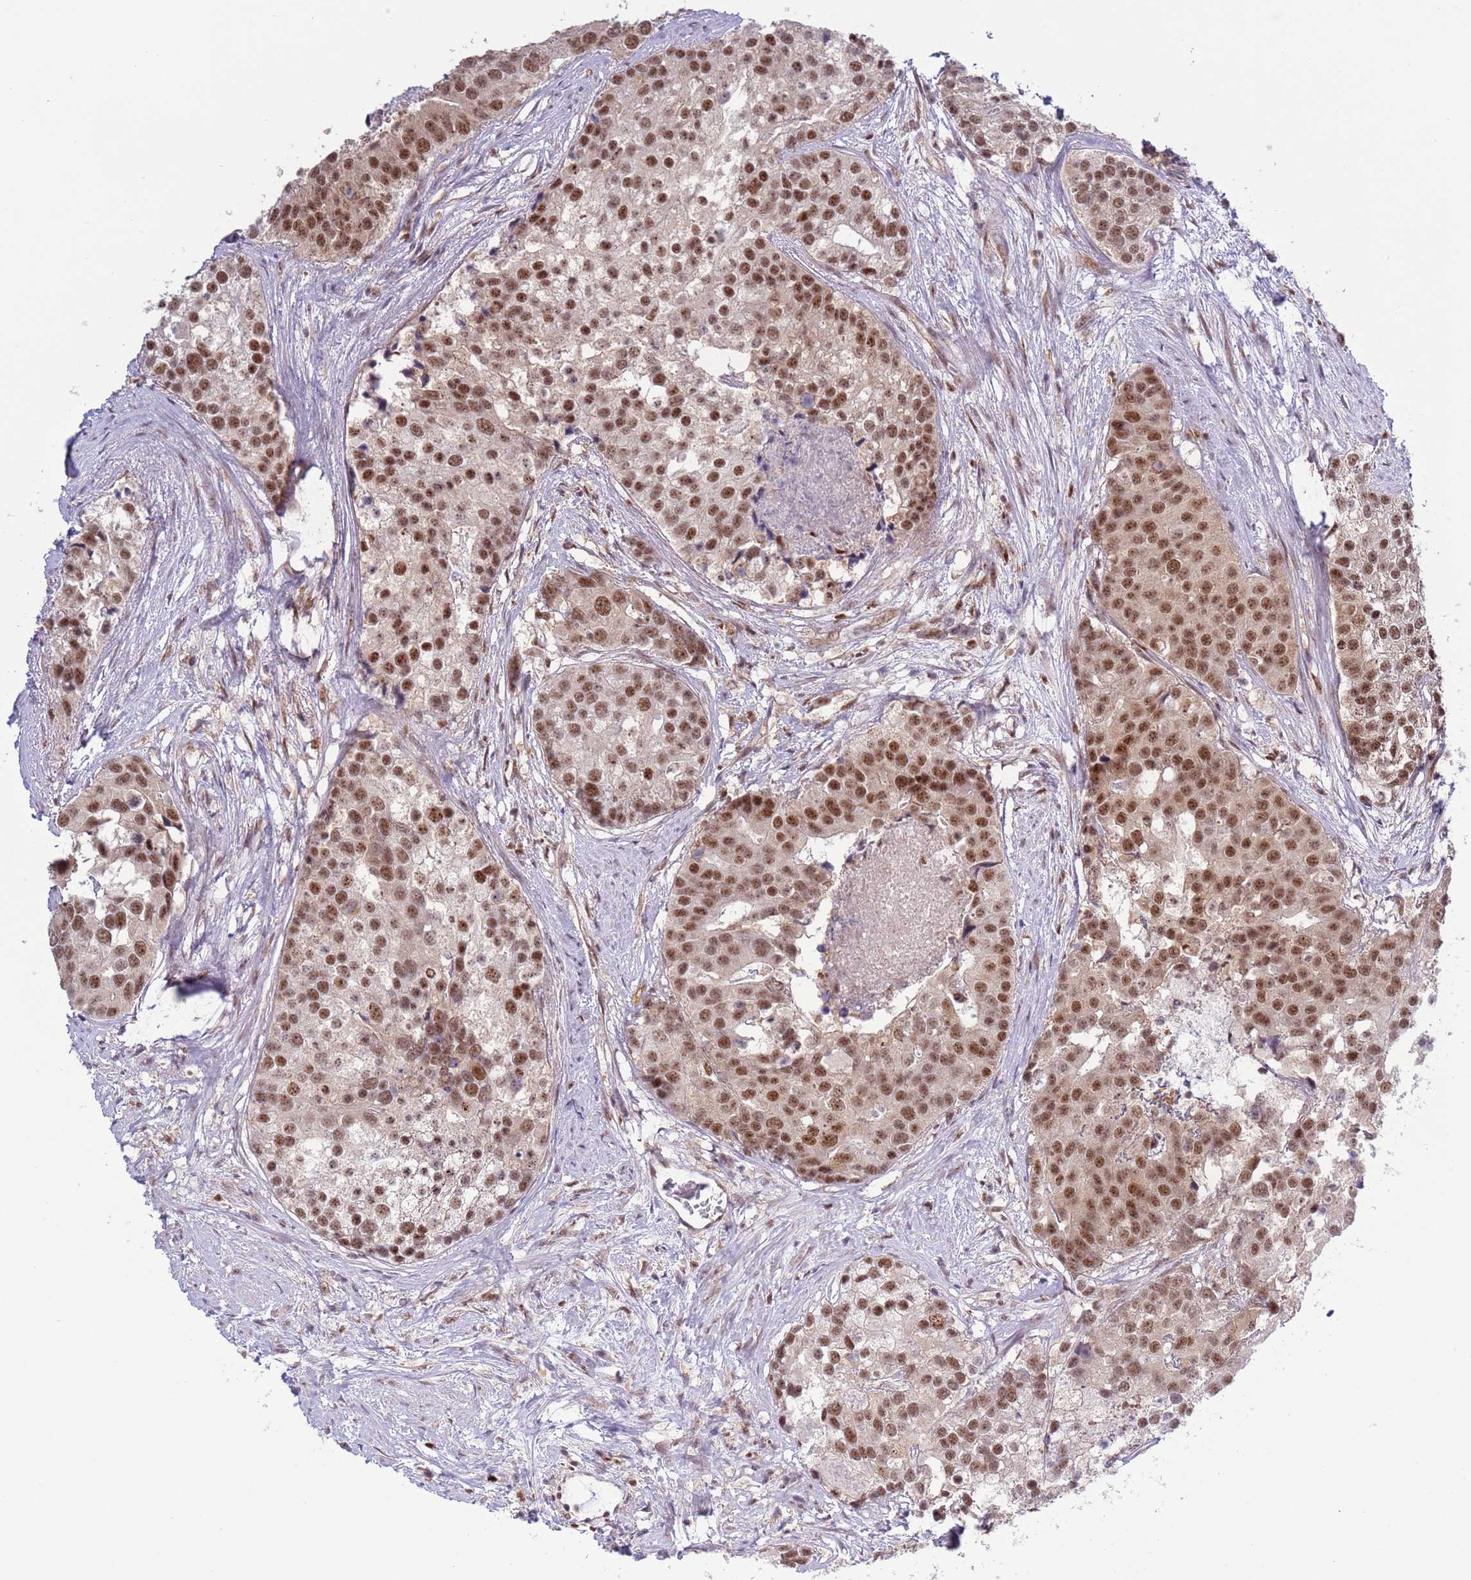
{"staining": {"intensity": "moderate", "quantity": ">75%", "location": "nuclear"}, "tissue": "prostate cancer", "cell_type": "Tumor cells", "image_type": "cancer", "snomed": [{"axis": "morphology", "description": "Adenocarcinoma, High grade"}, {"axis": "topography", "description": "Prostate"}], "caption": "IHC micrograph of neoplastic tissue: human prostate cancer (adenocarcinoma (high-grade)) stained using immunohistochemistry (IHC) exhibits medium levels of moderate protein expression localized specifically in the nuclear of tumor cells, appearing as a nuclear brown color.", "gene": "PRPF6", "patient": {"sex": "male", "age": 62}}